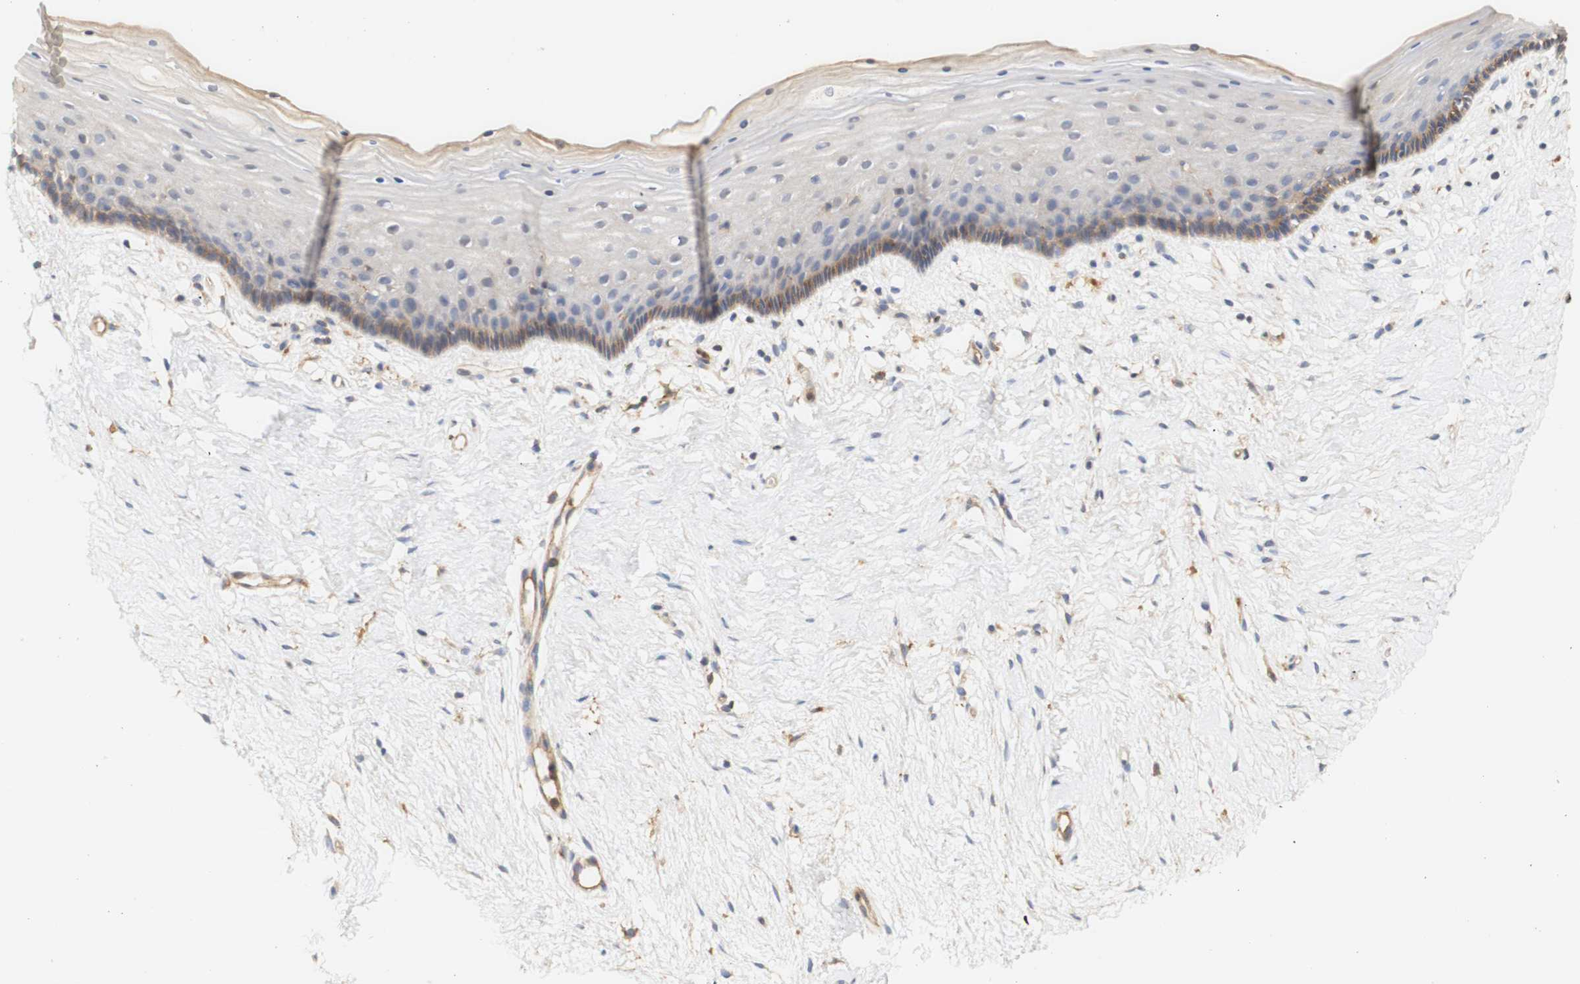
{"staining": {"intensity": "weak", "quantity": "25%-75%", "location": "cytoplasmic/membranous"}, "tissue": "vagina", "cell_type": "Squamous epithelial cells", "image_type": "normal", "snomed": [{"axis": "morphology", "description": "Normal tissue, NOS"}, {"axis": "topography", "description": "Vagina"}], "caption": "Squamous epithelial cells show weak cytoplasmic/membranous positivity in about 25%-75% of cells in benign vagina.", "gene": "PCDH7", "patient": {"sex": "female", "age": 44}}